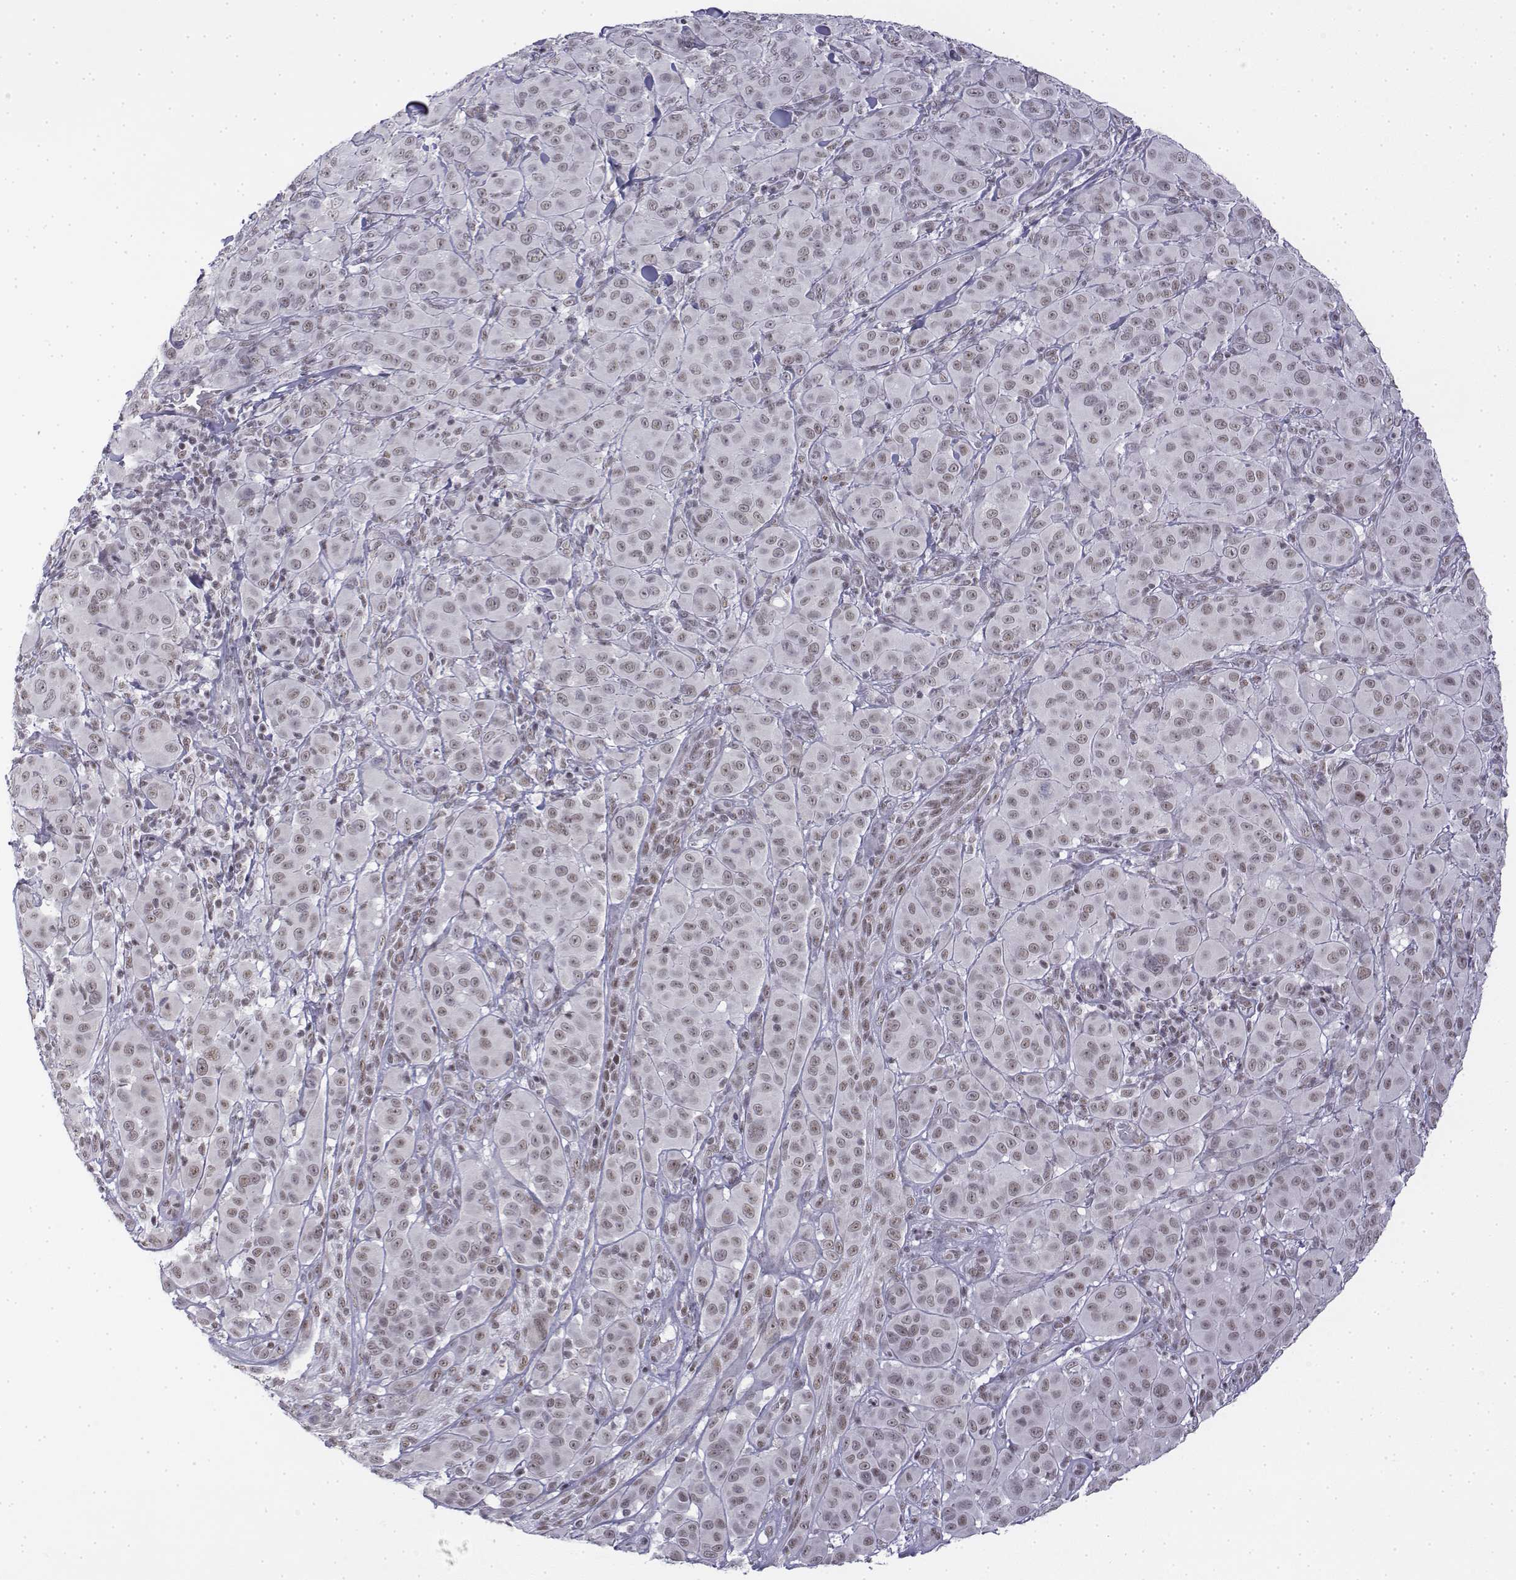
{"staining": {"intensity": "weak", "quantity": ">75%", "location": "nuclear"}, "tissue": "melanoma", "cell_type": "Tumor cells", "image_type": "cancer", "snomed": [{"axis": "morphology", "description": "Malignant melanoma, NOS"}, {"axis": "topography", "description": "Skin"}], "caption": "Human melanoma stained with a brown dye demonstrates weak nuclear positive positivity in approximately >75% of tumor cells.", "gene": "SETD1A", "patient": {"sex": "female", "age": 87}}